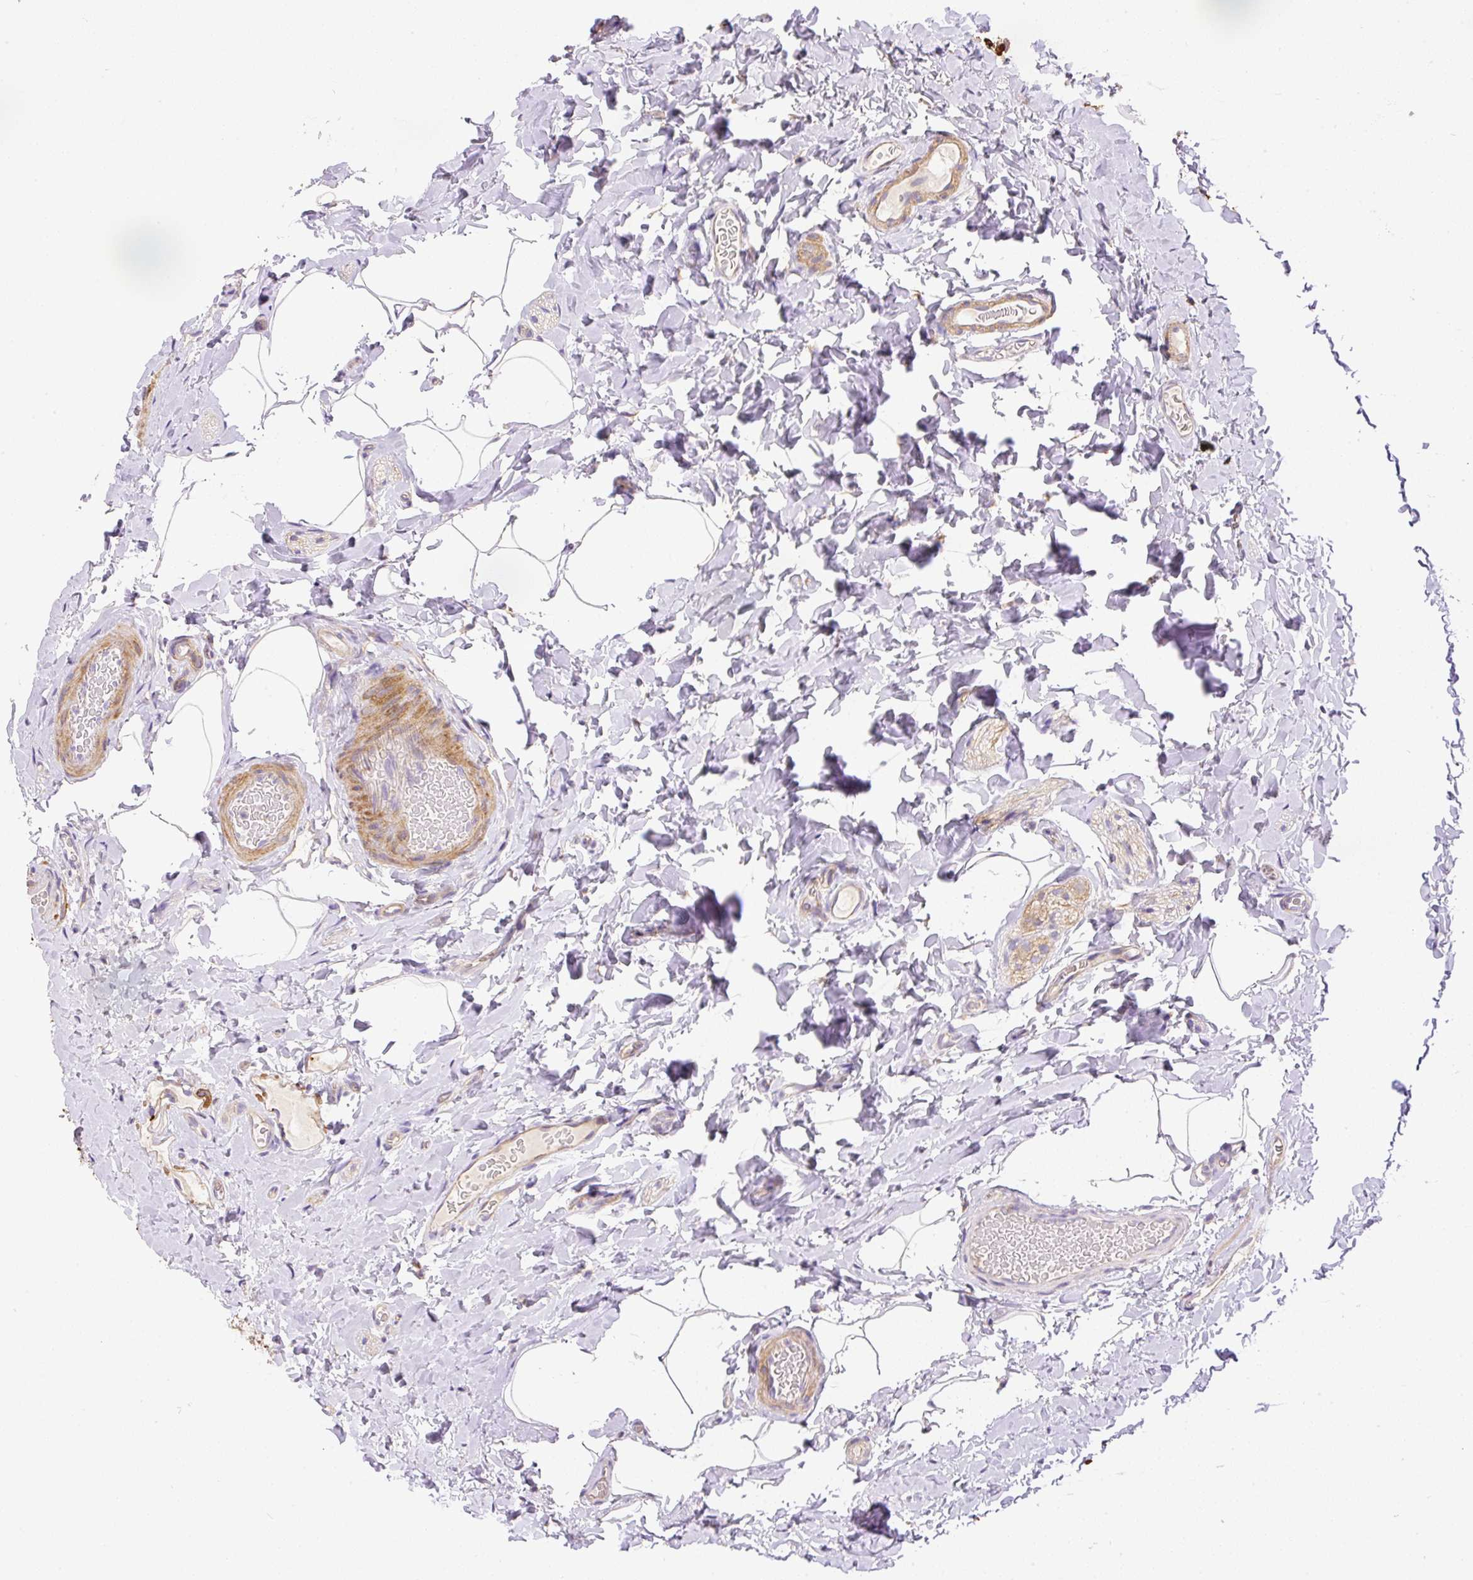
{"staining": {"intensity": "weak", "quantity": ">75%", "location": "cytoplasmic/membranous"}, "tissue": "colon", "cell_type": "Endothelial cells", "image_type": "normal", "snomed": [{"axis": "morphology", "description": "Normal tissue, NOS"}, {"axis": "topography", "description": "Colon"}], "caption": "Human colon stained for a protein (brown) demonstrates weak cytoplasmic/membranous positive positivity in about >75% of endothelial cells.", "gene": "NDUFAF2", "patient": {"sex": "male", "age": 46}}